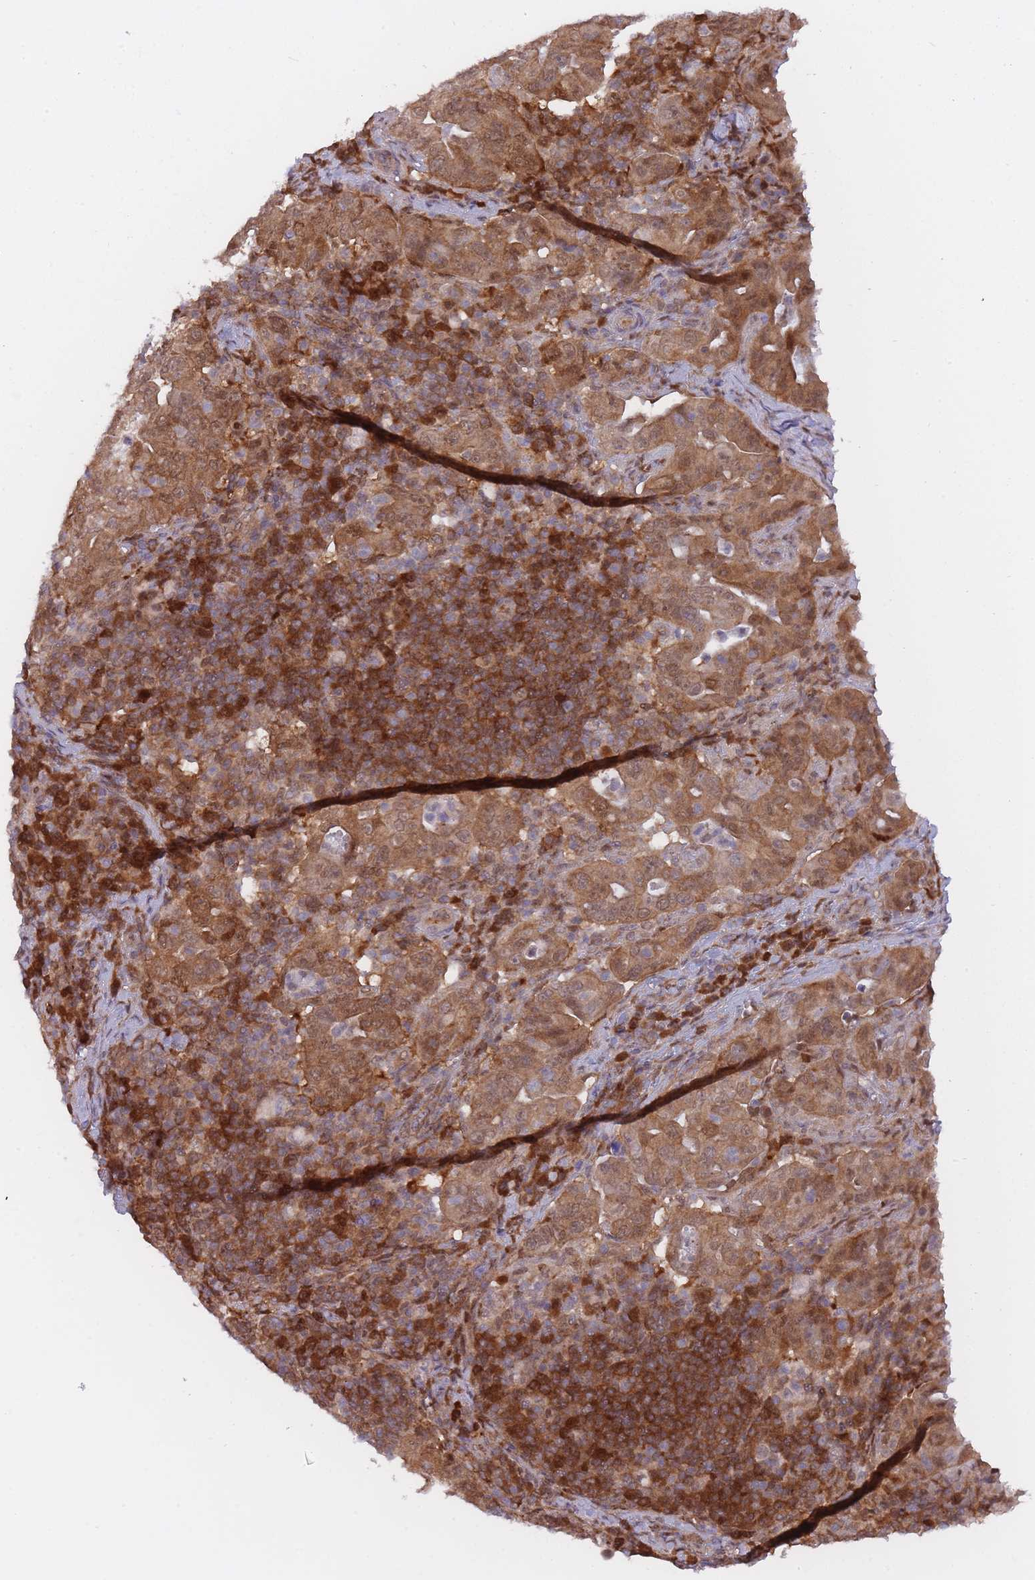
{"staining": {"intensity": "moderate", "quantity": ">75%", "location": "cytoplasmic/membranous"}, "tissue": "pancreatic cancer", "cell_type": "Tumor cells", "image_type": "cancer", "snomed": [{"axis": "morphology", "description": "Normal tissue, NOS"}, {"axis": "morphology", "description": "Adenocarcinoma, NOS"}, {"axis": "topography", "description": "Lymph node"}, {"axis": "topography", "description": "Pancreas"}], "caption": "Protein positivity by immunohistochemistry shows moderate cytoplasmic/membranous positivity in about >75% of tumor cells in adenocarcinoma (pancreatic). Ihc stains the protein of interest in brown and the nuclei are stained blue.", "gene": "NSFL1C", "patient": {"sex": "female", "age": 67}}